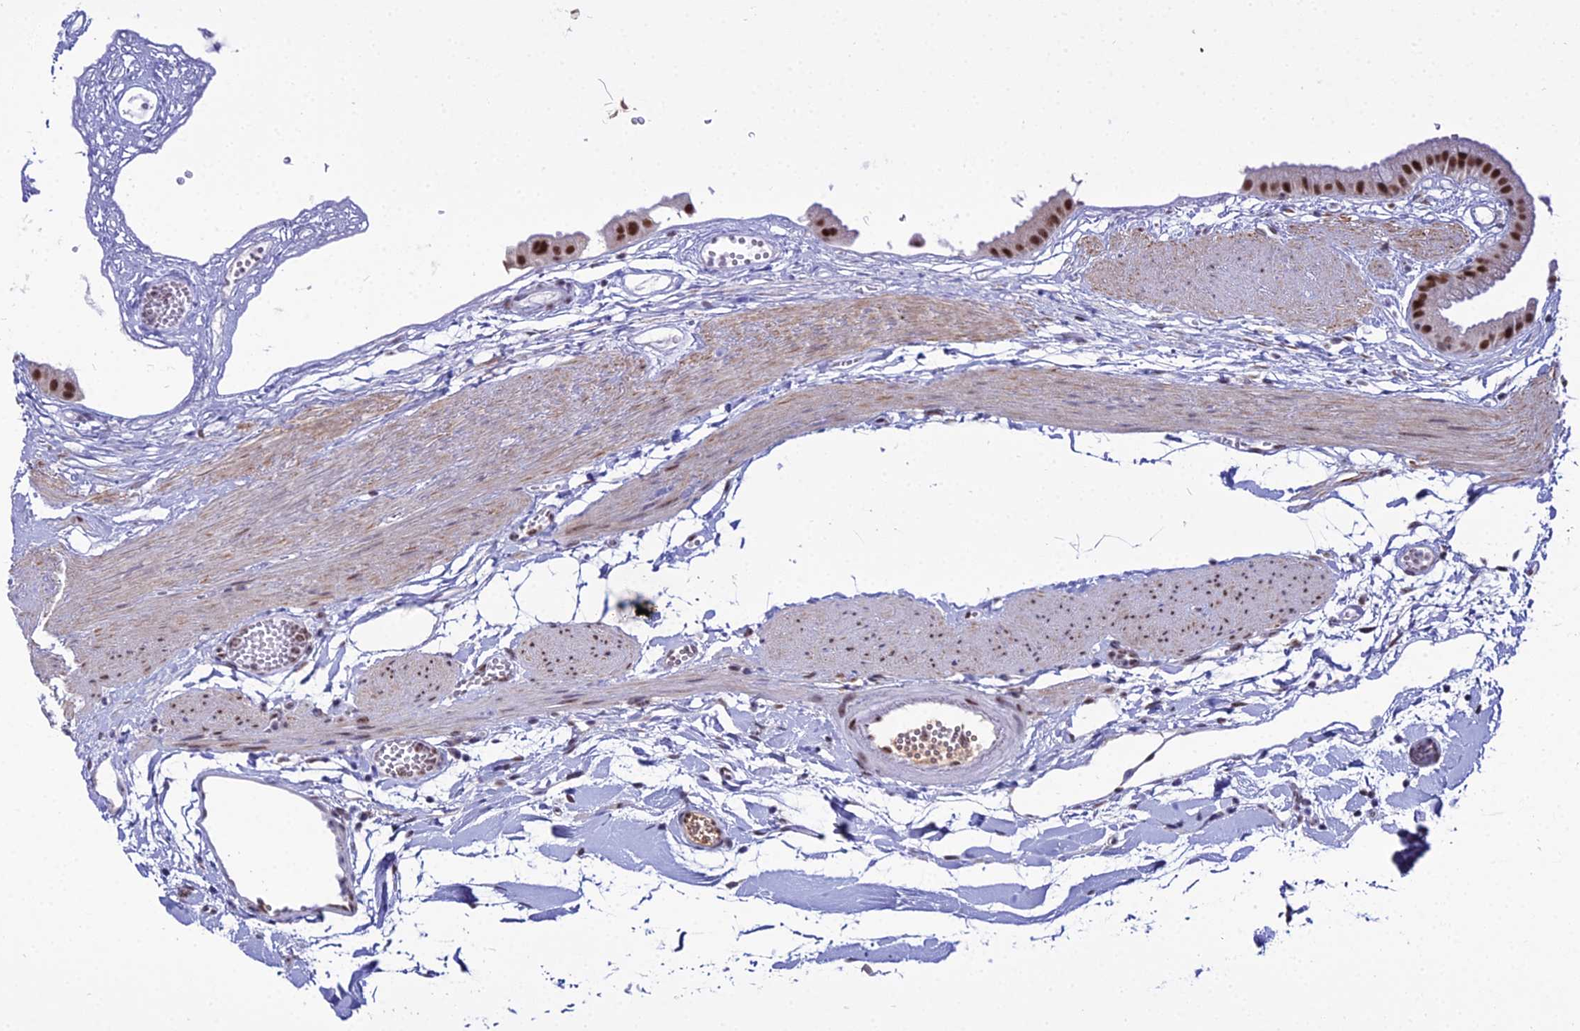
{"staining": {"intensity": "strong", "quantity": ">75%", "location": "nuclear"}, "tissue": "gallbladder", "cell_type": "Glandular cells", "image_type": "normal", "snomed": [{"axis": "morphology", "description": "Normal tissue, NOS"}, {"axis": "topography", "description": "Gallbladder"}], "caption": "This image displays immunohistochemistry staining of benign gallbladder, with high strong nuclear staining in about >75% of glandular cells.", "gene": "RBM12", "patient": {"sex": "female", "age": 64}}